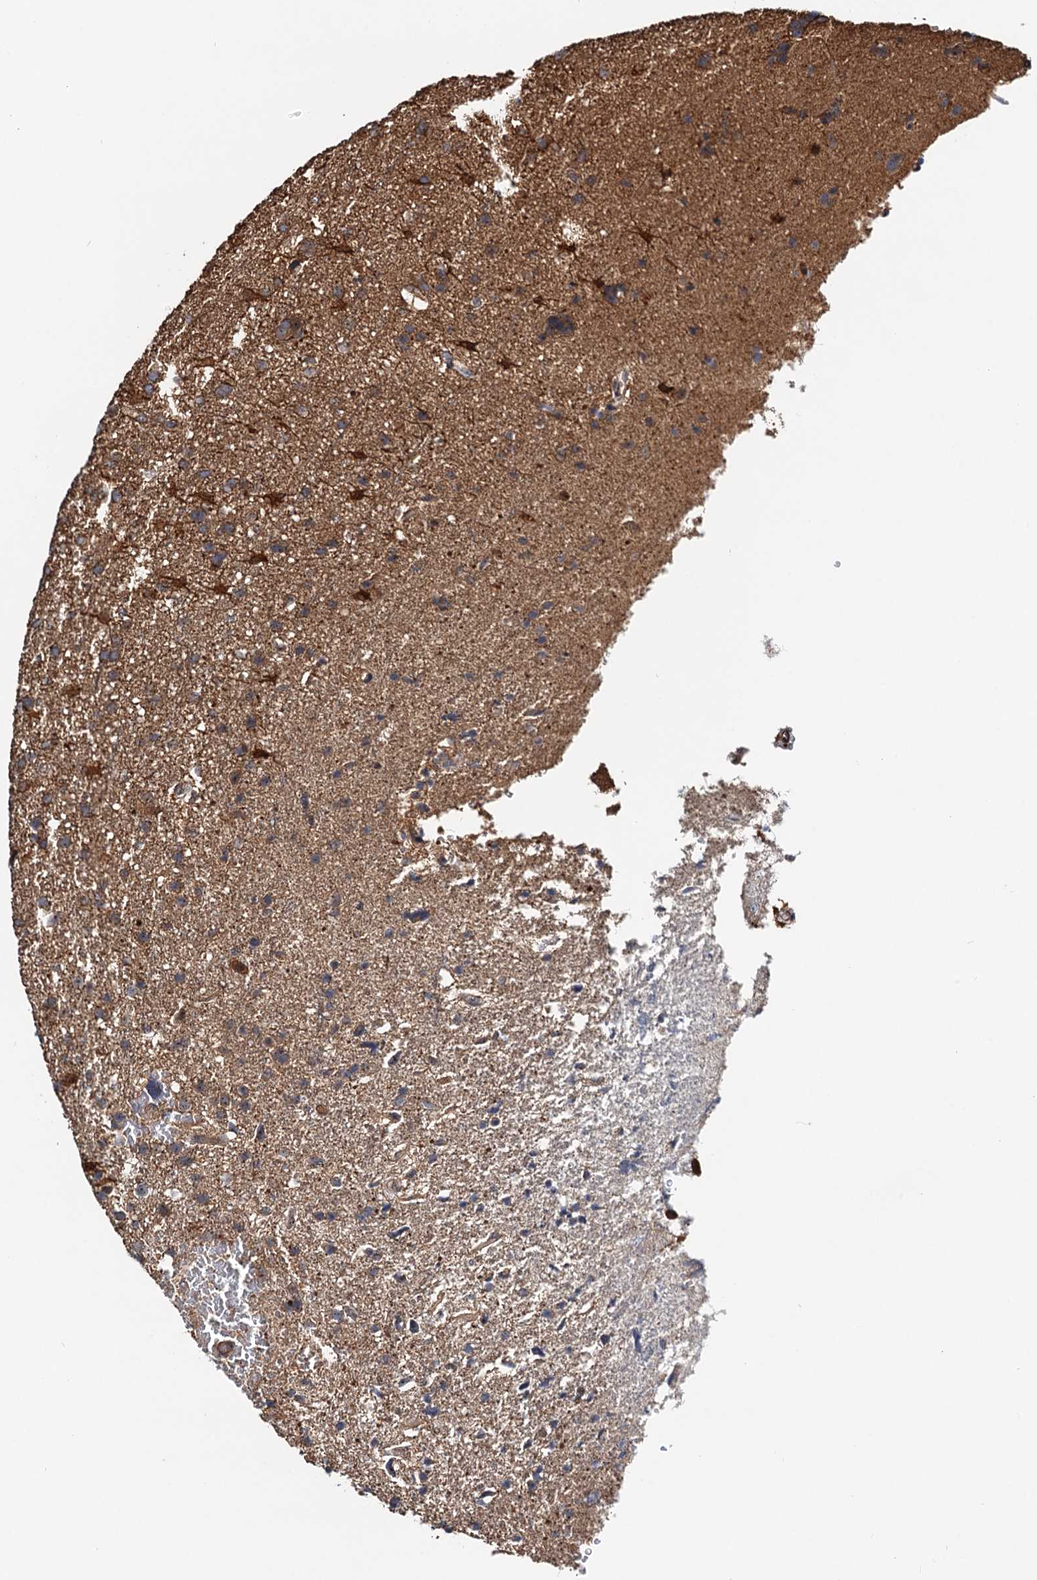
{"staining": {"intensity": "moderate", "quantity": "<25%", "location": "cytoplasmic/membranous"}, "tissue": "glioma", "cell_type": "Tumor cells", "image_type": "cancer", "snomed": [{"axis": "morphology", "description": "Glioma, malignant, High grade"}, {"axis": "topography", "description": "Brain"}], "caption": "Immunohistochemical staining of human glioma displays low levels of moderate cytoplasmic/membranous protein positivity in about <25% of tumor cells. Using DAB (brown) and hematoxylin (blue) stains, captured at high magnification using brightfield microscopy.", "gene": "USP6NL", "patient": {"sex": "male", "age": 61}}